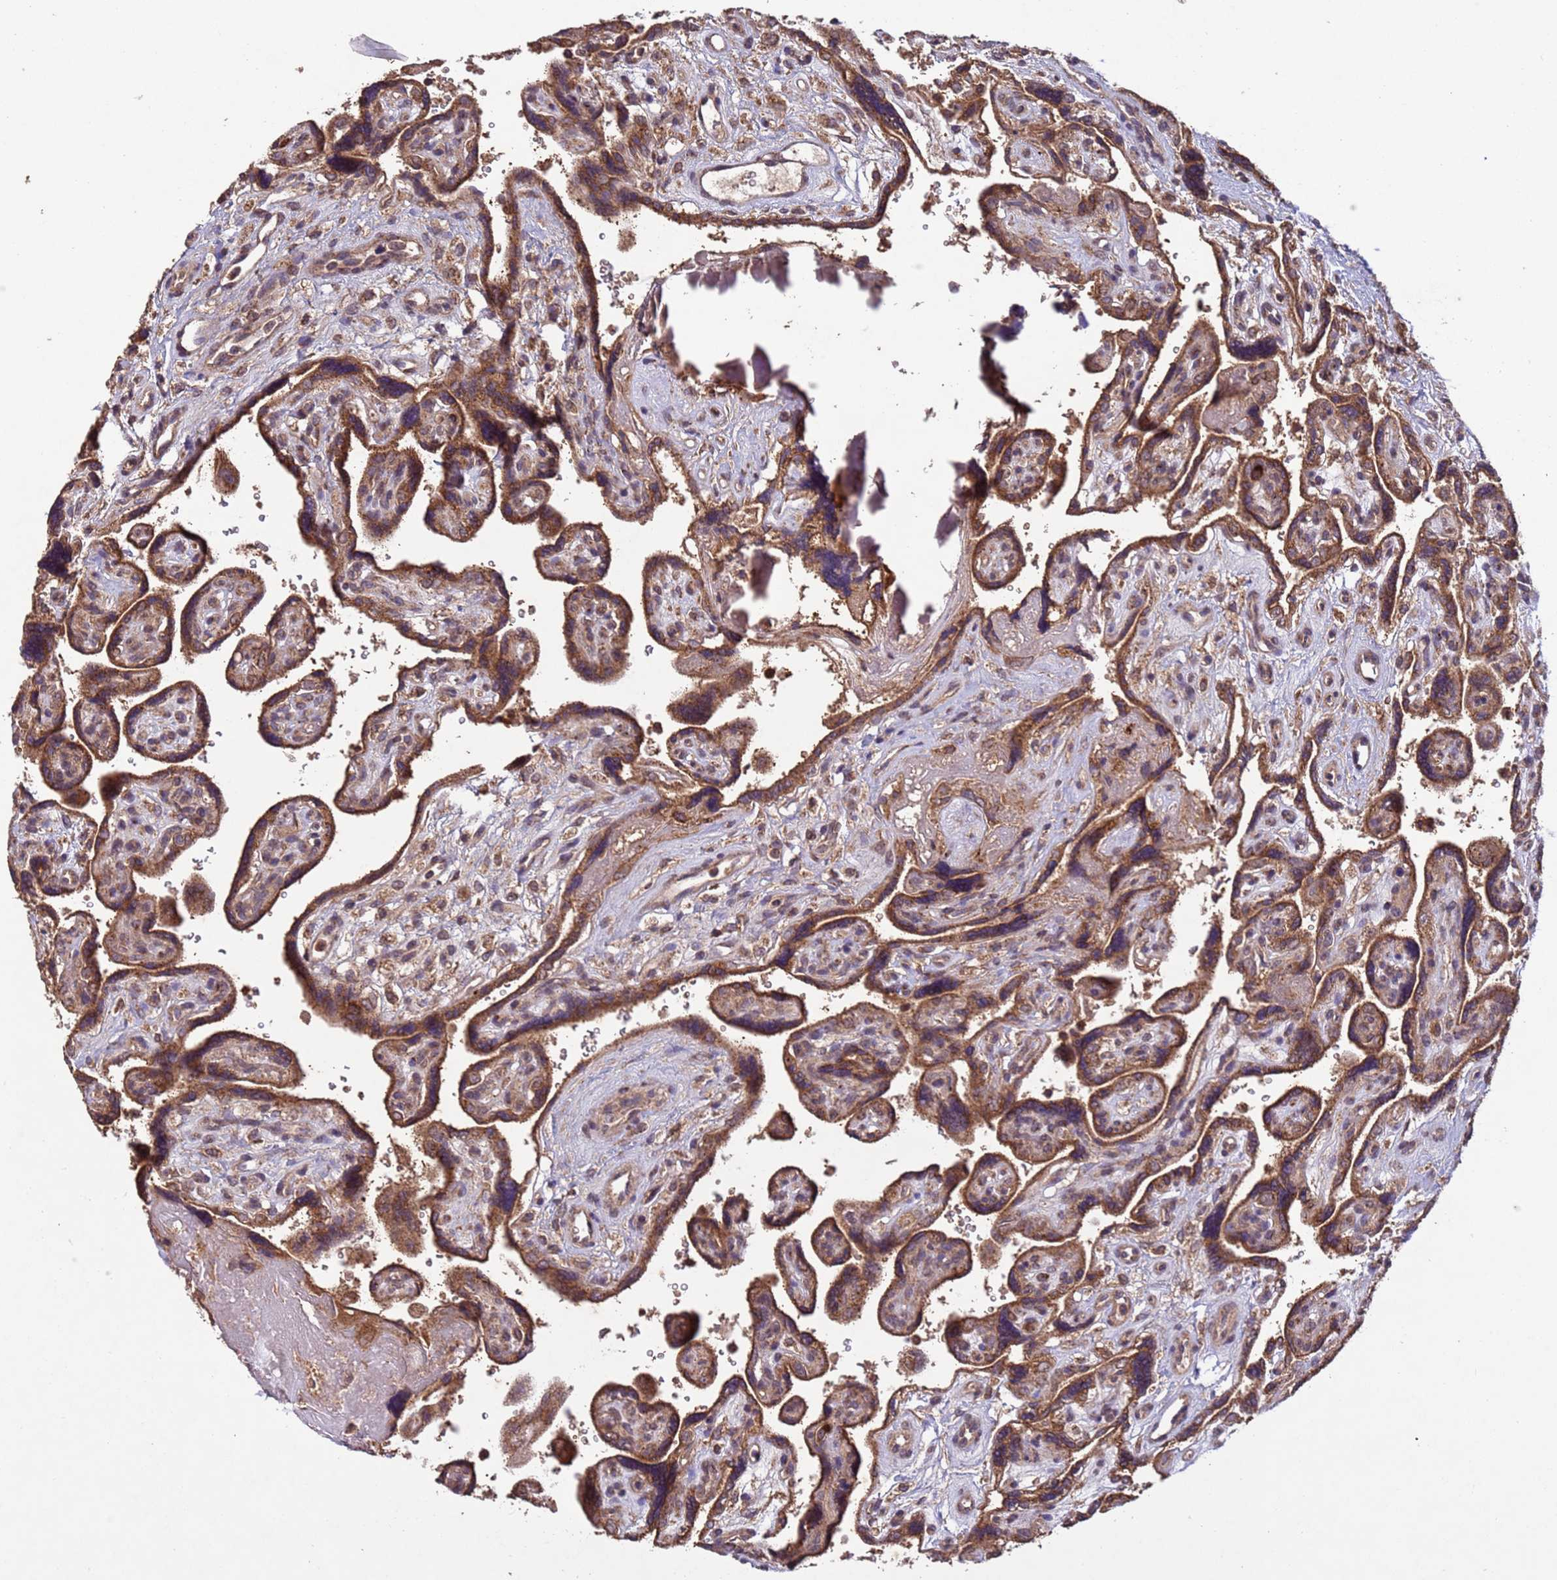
{"staining": {"intensity": "moderate", "quantity": ">75%", "location": "cytoplasmic/membranous"}, "tissue": "placenta", "cell_type": "Decidual cells", "image_type": "normal", "snomed": [{"axis": "morphology", "description": "Normal tissue, NOS"}, {"axis": "topography", "description": "Placenta"}], "caption": "This micrograph demonstrates immunohistochemistry (IHC) staining of normal human placenta, with medium moderate cytoplasmic/membranous expression in approximately >75% of decidual cells.", "gene": "FASTKD1", "patient": {"sex": "female", "age": 39}}